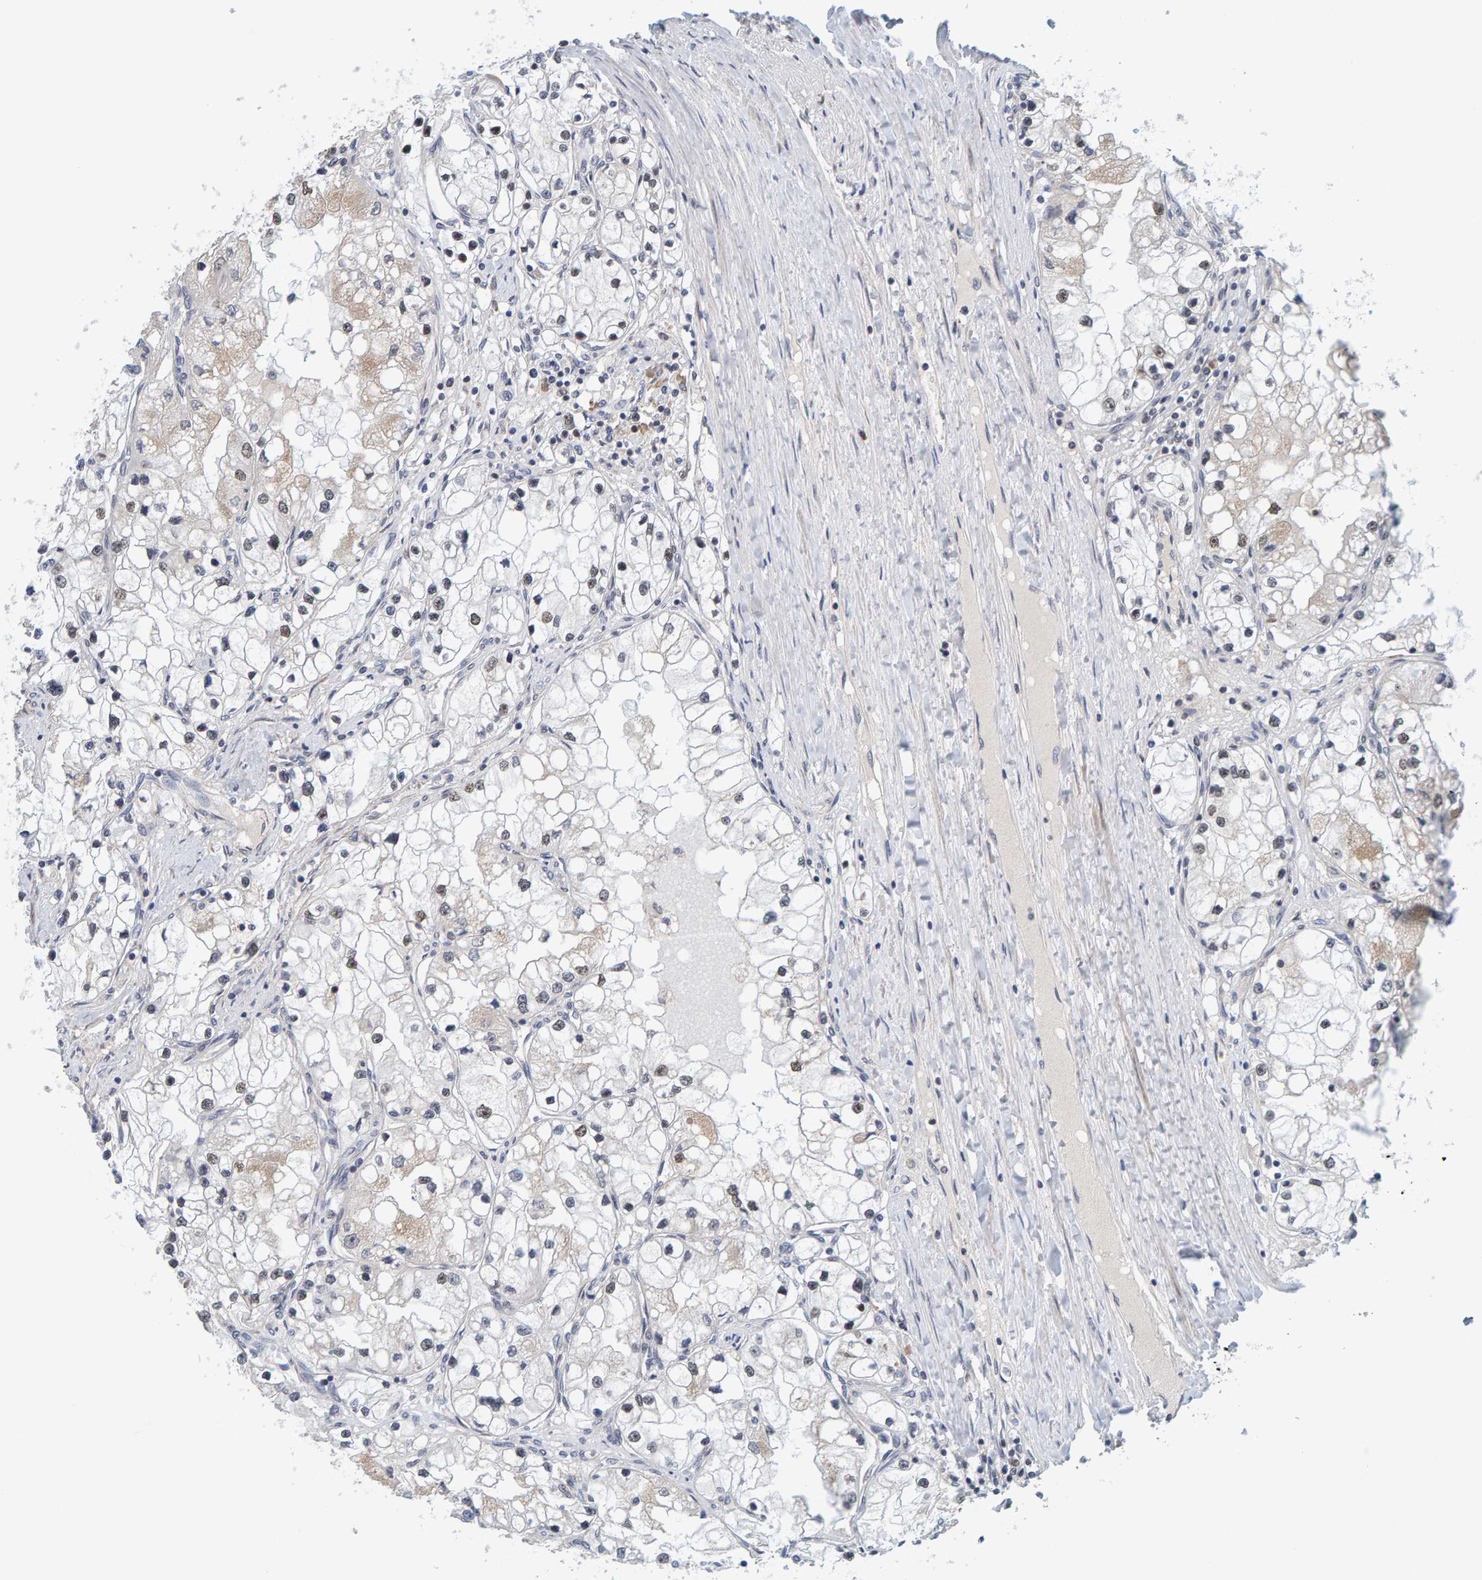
{"staining": {"intensity": "weak", "quantity": "<25%", "location": "nuclear"}, "tissue": "renal cancer", "cell_type": "Tumor cells", "image_type": "cancer", "snomed": [{"axis": "morphology", "description": "Adenocarcinoma, NOS"}, {"axis": "topography", "description": "Kidney"}], "caption": "DAB immunohistochemical staining of human renal cancer (adenocarcinoma) demonstrates no significant staining in tumor cells.", "gene": "POLR1E", "patient": {"sex": "male", "age": 68}}